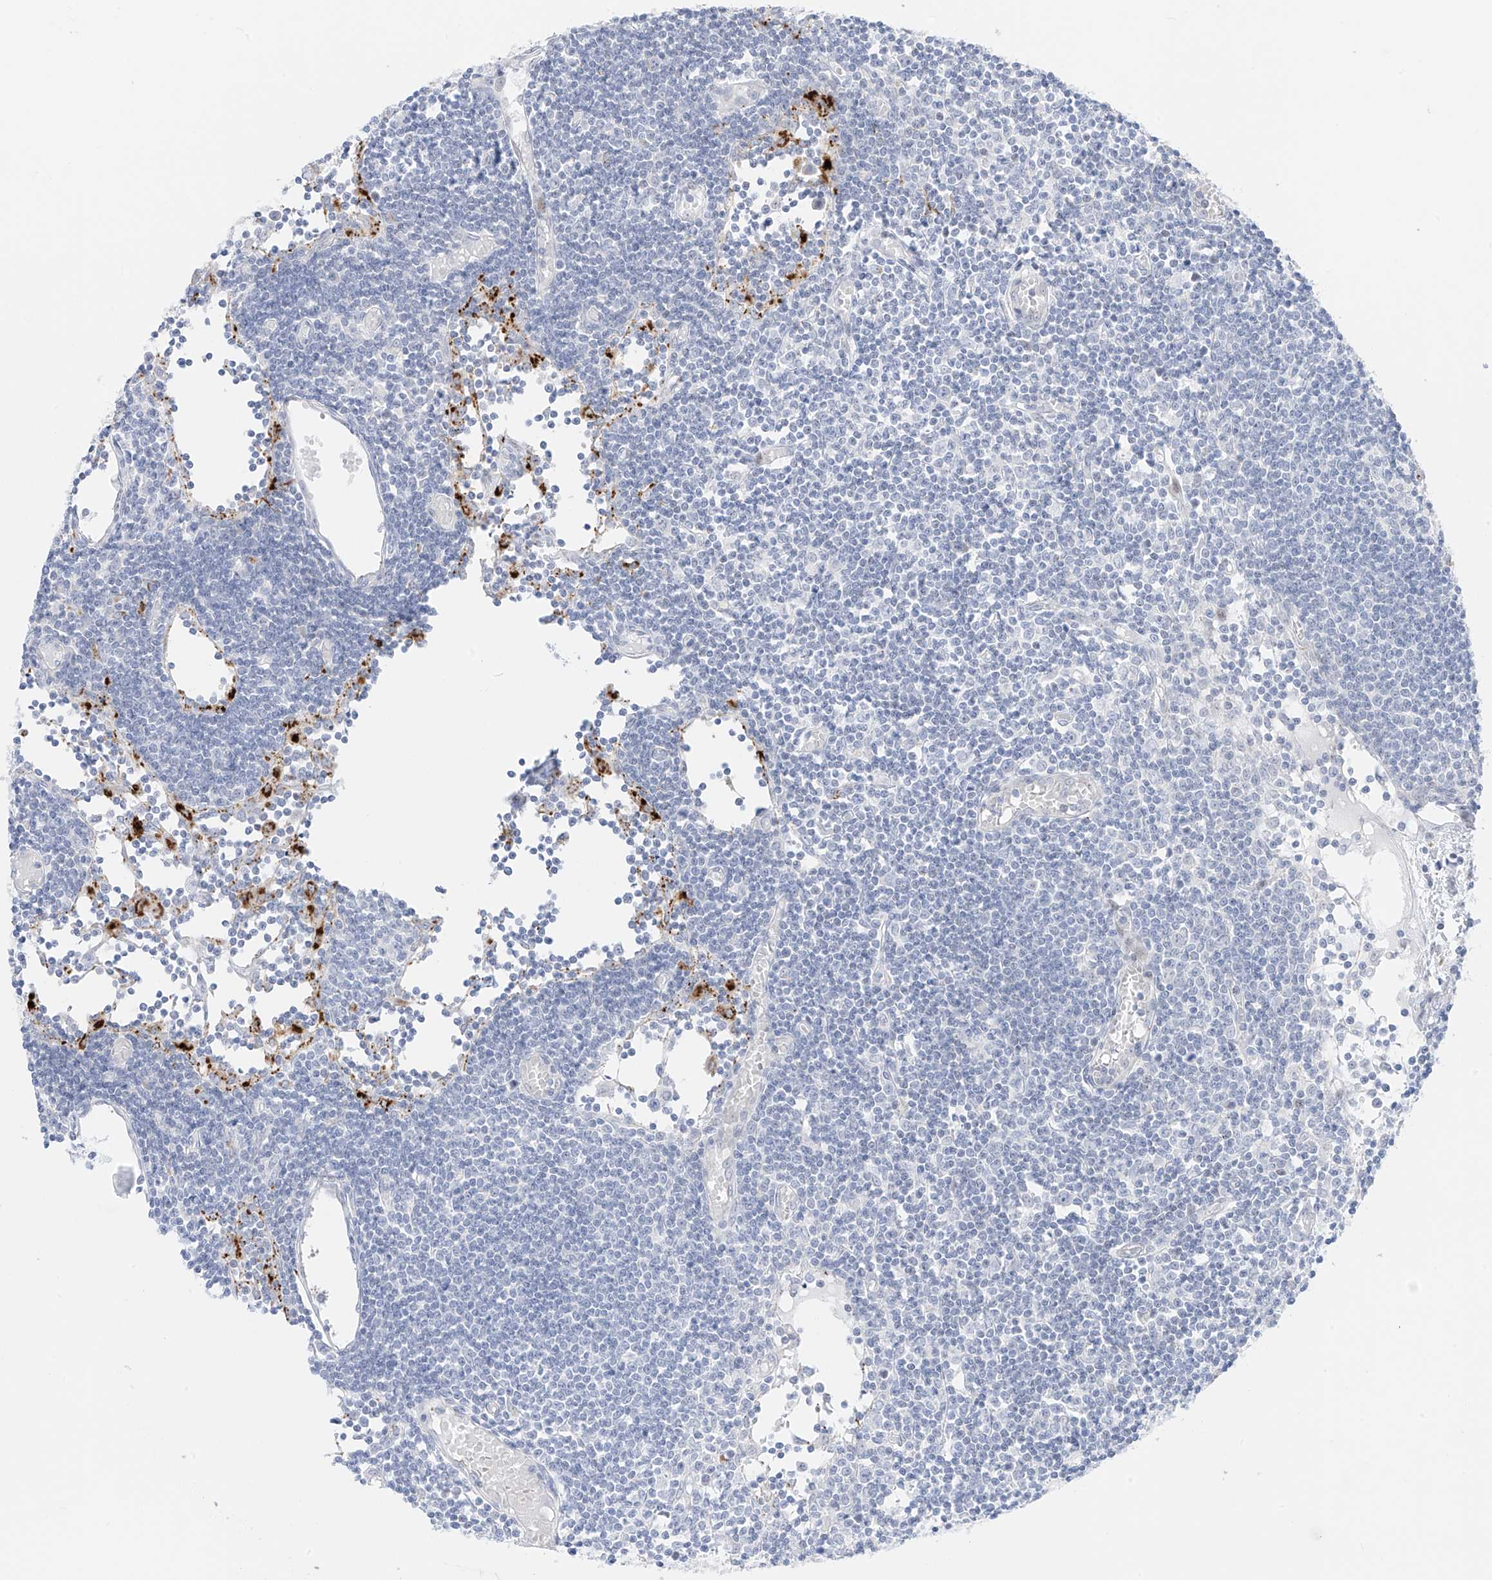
{"staining": {"intensity": "negative", "quantity": "none", "location": "none"}, "tissue": "lymph node", "cell_type": "Germinal center cells", "image_type": "normal", "snomed": [{"axis": "morphology", "description": "Normal tissue, NOS"}, {"axis": "topography", "description": "Lymph node"}], "caption": "Immunohistochemical staining of benign lymph node reveals no significant positivity in germinal center cells.", "gene": "PSPH", "patient": {"sex": "female", "age": 11}}